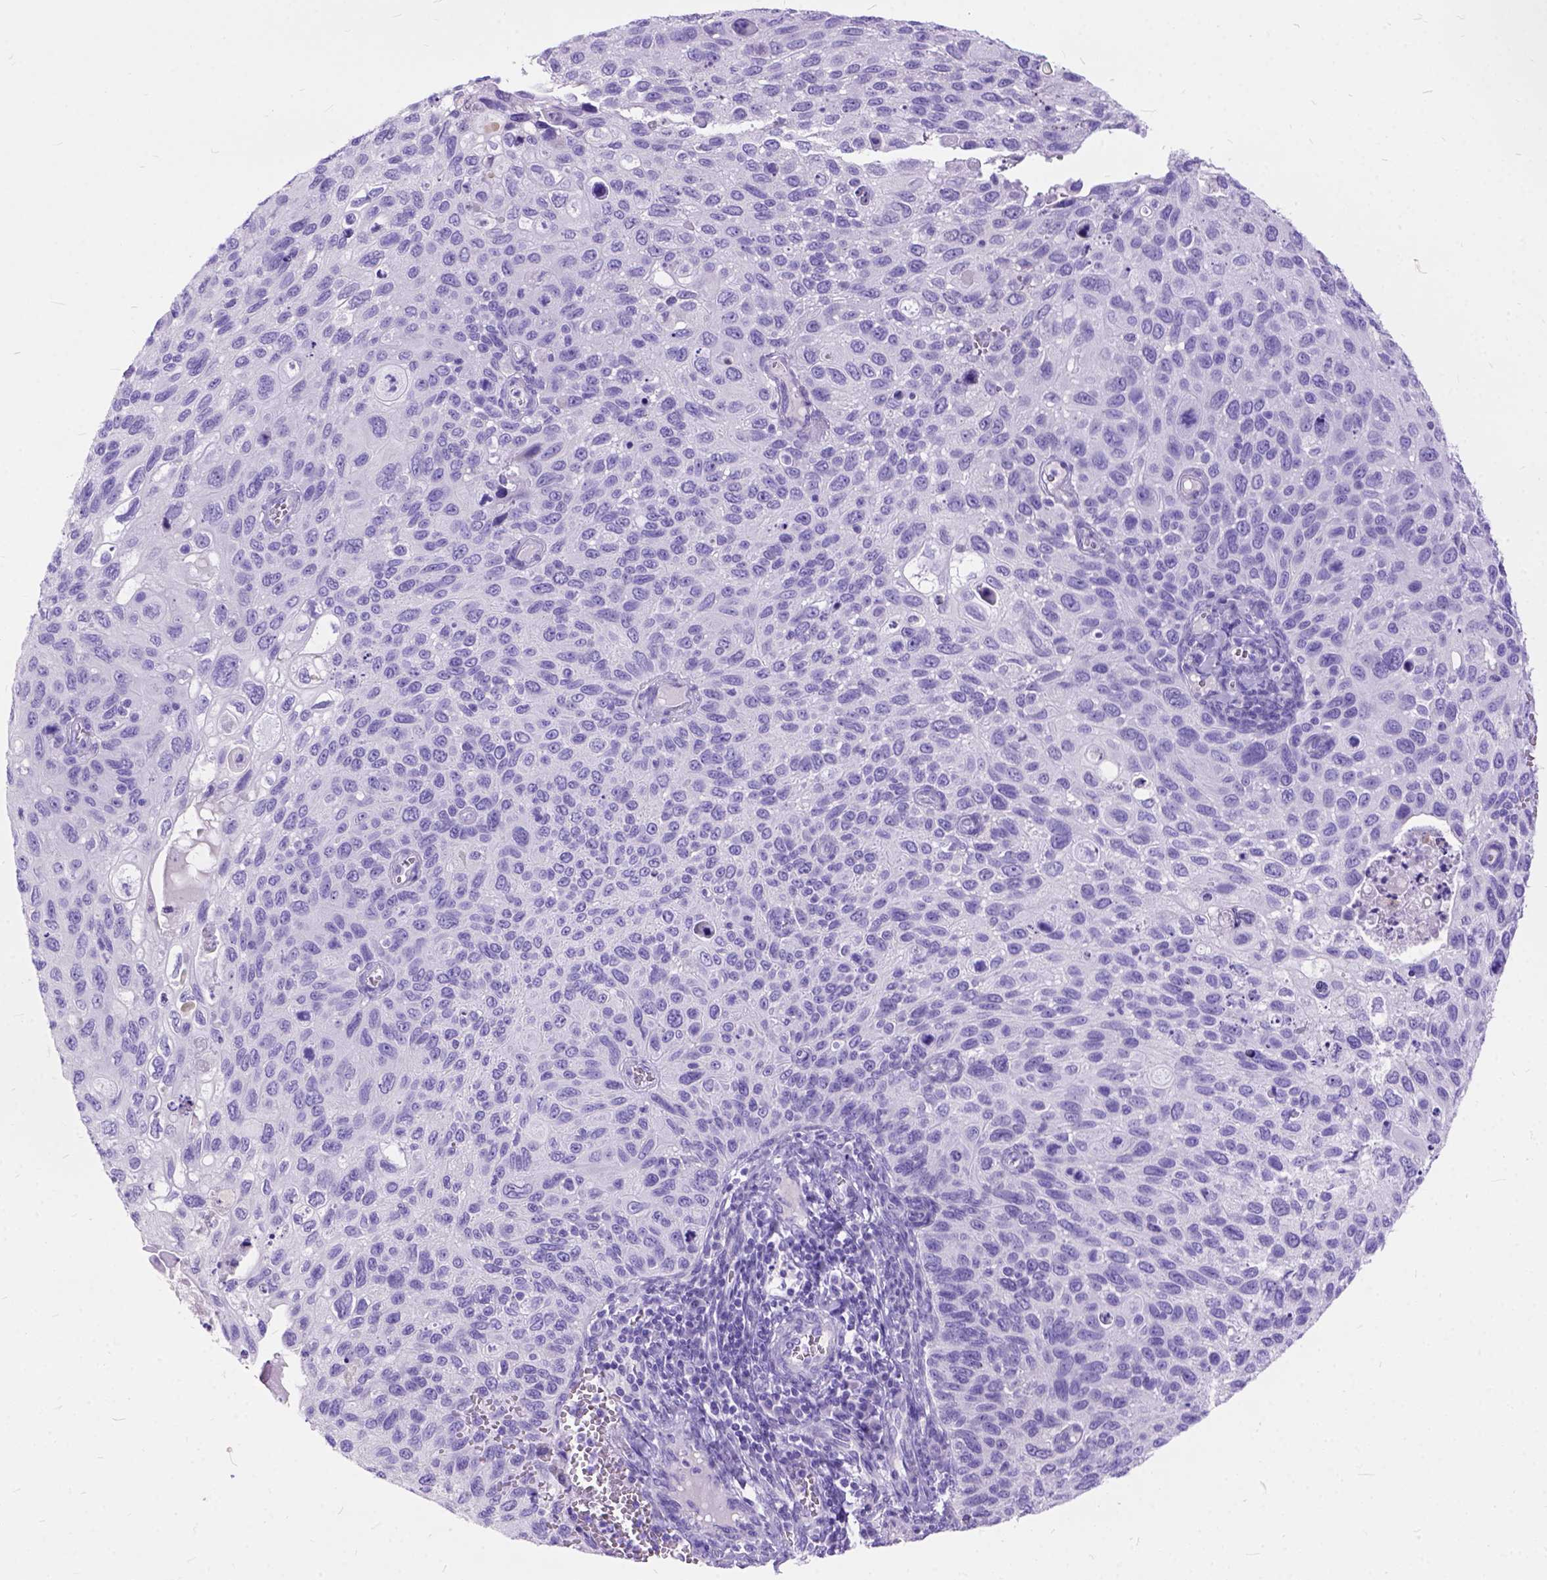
{"staining": {"intensity": "negative", "quantity": "none", "location": "none"}, "tissue": "cervical cancer", "cell_type": "Tumor cells", "image_type": "cancer", "snomed": [{"axis": "morphology", "description": "Squamous cell carcinoma, NOS"}, {"axis": "topography", "description": "Cervix"}], "caption": "Immunohistochemistry photomicrograph of cervical cancer stained for a protein (brown), which demonstrates no expression in tumor cells.", "gene": "C1QTNF3", "patient": {"sex": "female", "age": 70}}